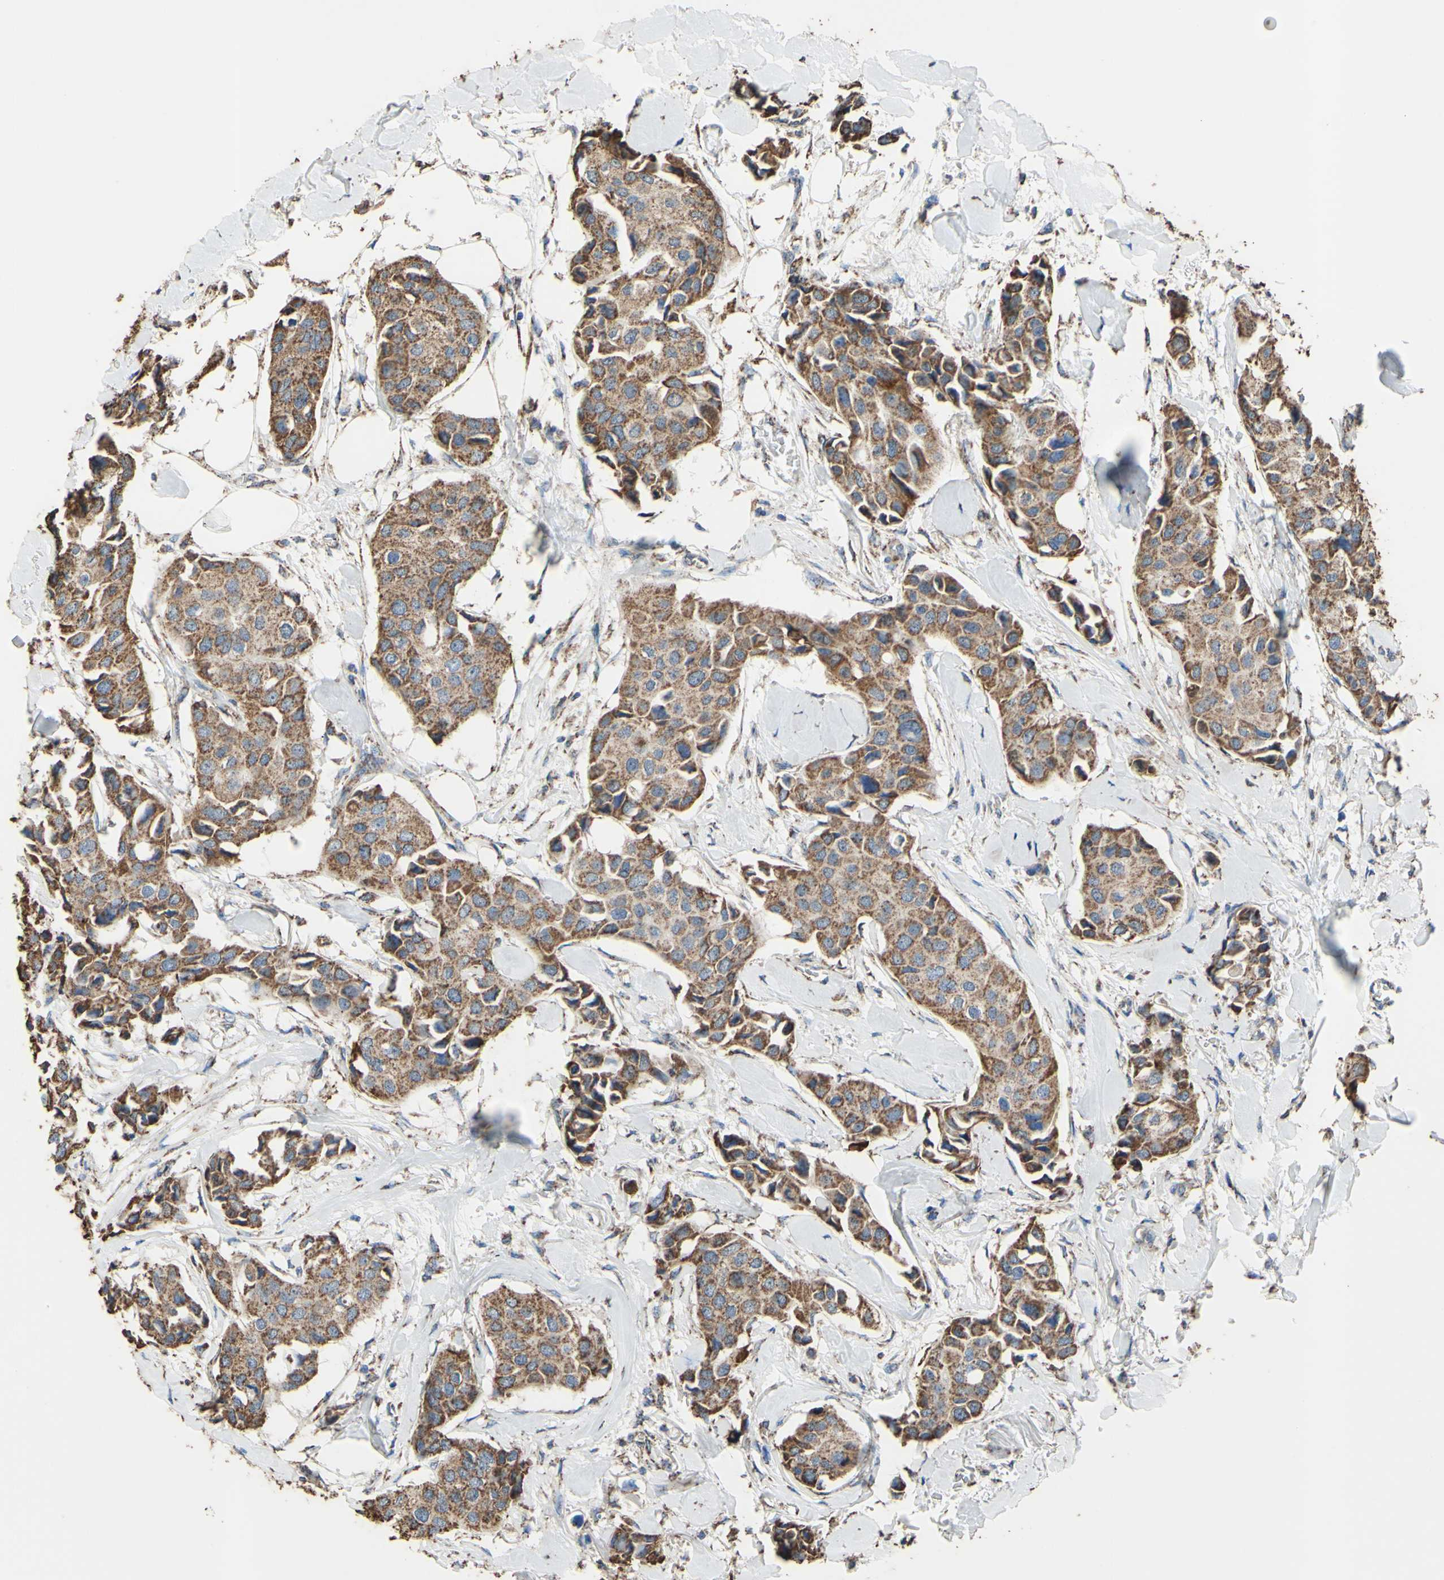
{"staining": {"intensity": "moderate", "quantity": ">75%", "location": "cytoplasmic/membranous"}, "tissue": "breast cancer", "cell_type": "Tumor cells", "image_type": "cancer", "snomed": [{"axis": "morphology", "description": "Duct carcinoma"}, {"axis": "topography", "description": "Breast"}], "caption": "Immunohistochemistry (IHC) (DAB) staining of human breast cancer exhibits moderate cytoplasmic/membranous protein positivity in about >75% of tumor cells. (Stains: DAB in brown, nuclei in blue, Microscopy: brightfield microscopy at high magnification).", "gene": "CMKLR2", "patient": {"sex": "female", "age": 80}}